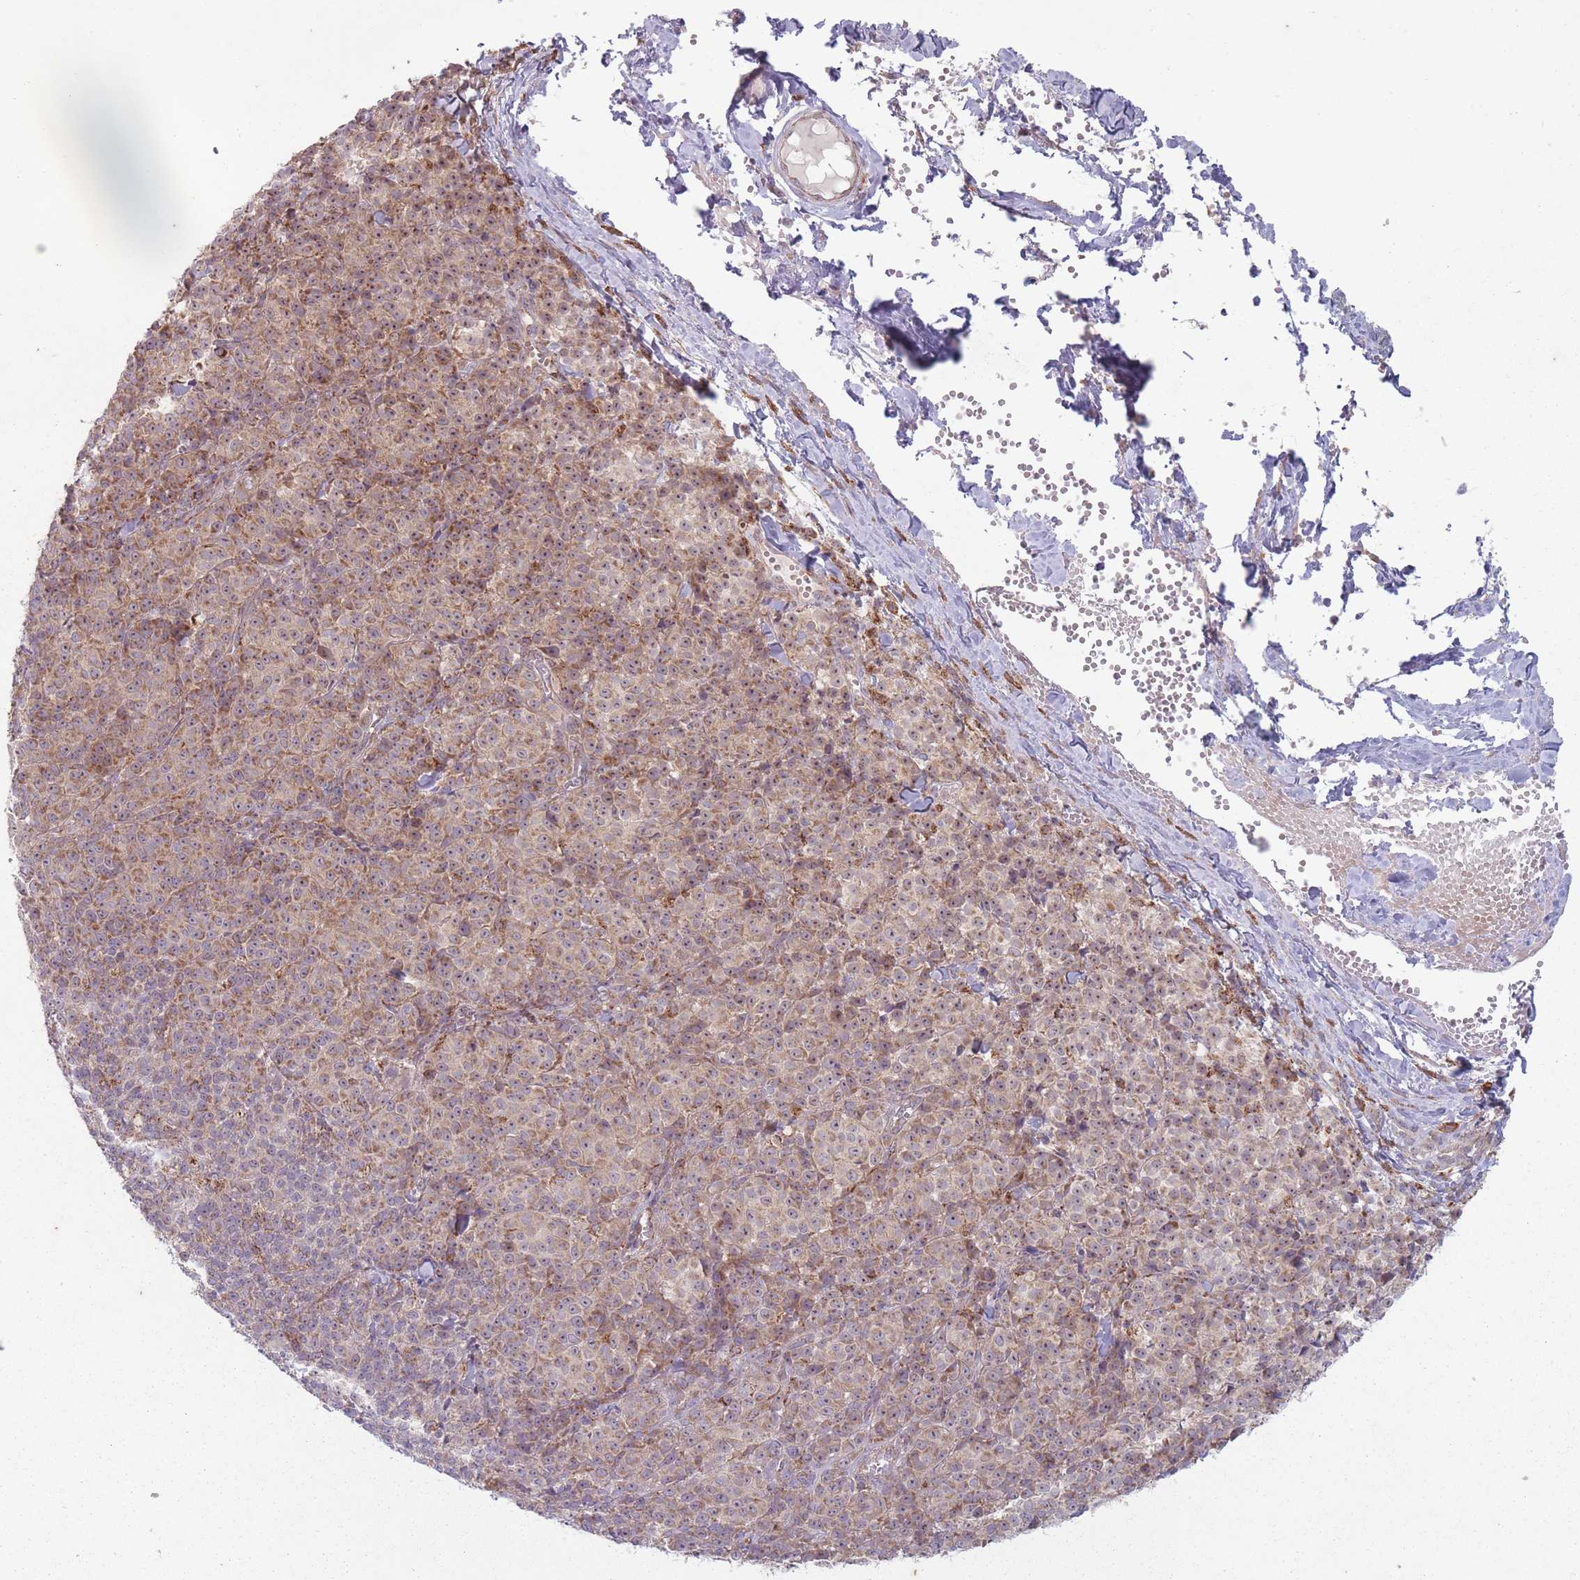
{"staining": {"intensity": "moderate", "quantity": ">75%", "location": "cytoplasmic/membranous"}, "tissue": "melanoma", "cell_type": "Tumor cells", "image_type": "cancer", "snomed": [{"axis": "morphology", "description": "Normal tissue, NOS"}, {"axis": "morphology", "description": "Malignant melanoma, NOS"}, {"axis": "topography", "description": "Skin"}], "caption": "Protein expression analysis of melanoma reveals moderate cytoplasmic/membranous staining in about >75% of tumor cells.", "gene": "OR10Q1", "patient": {"sex": "female", "age": 34}}